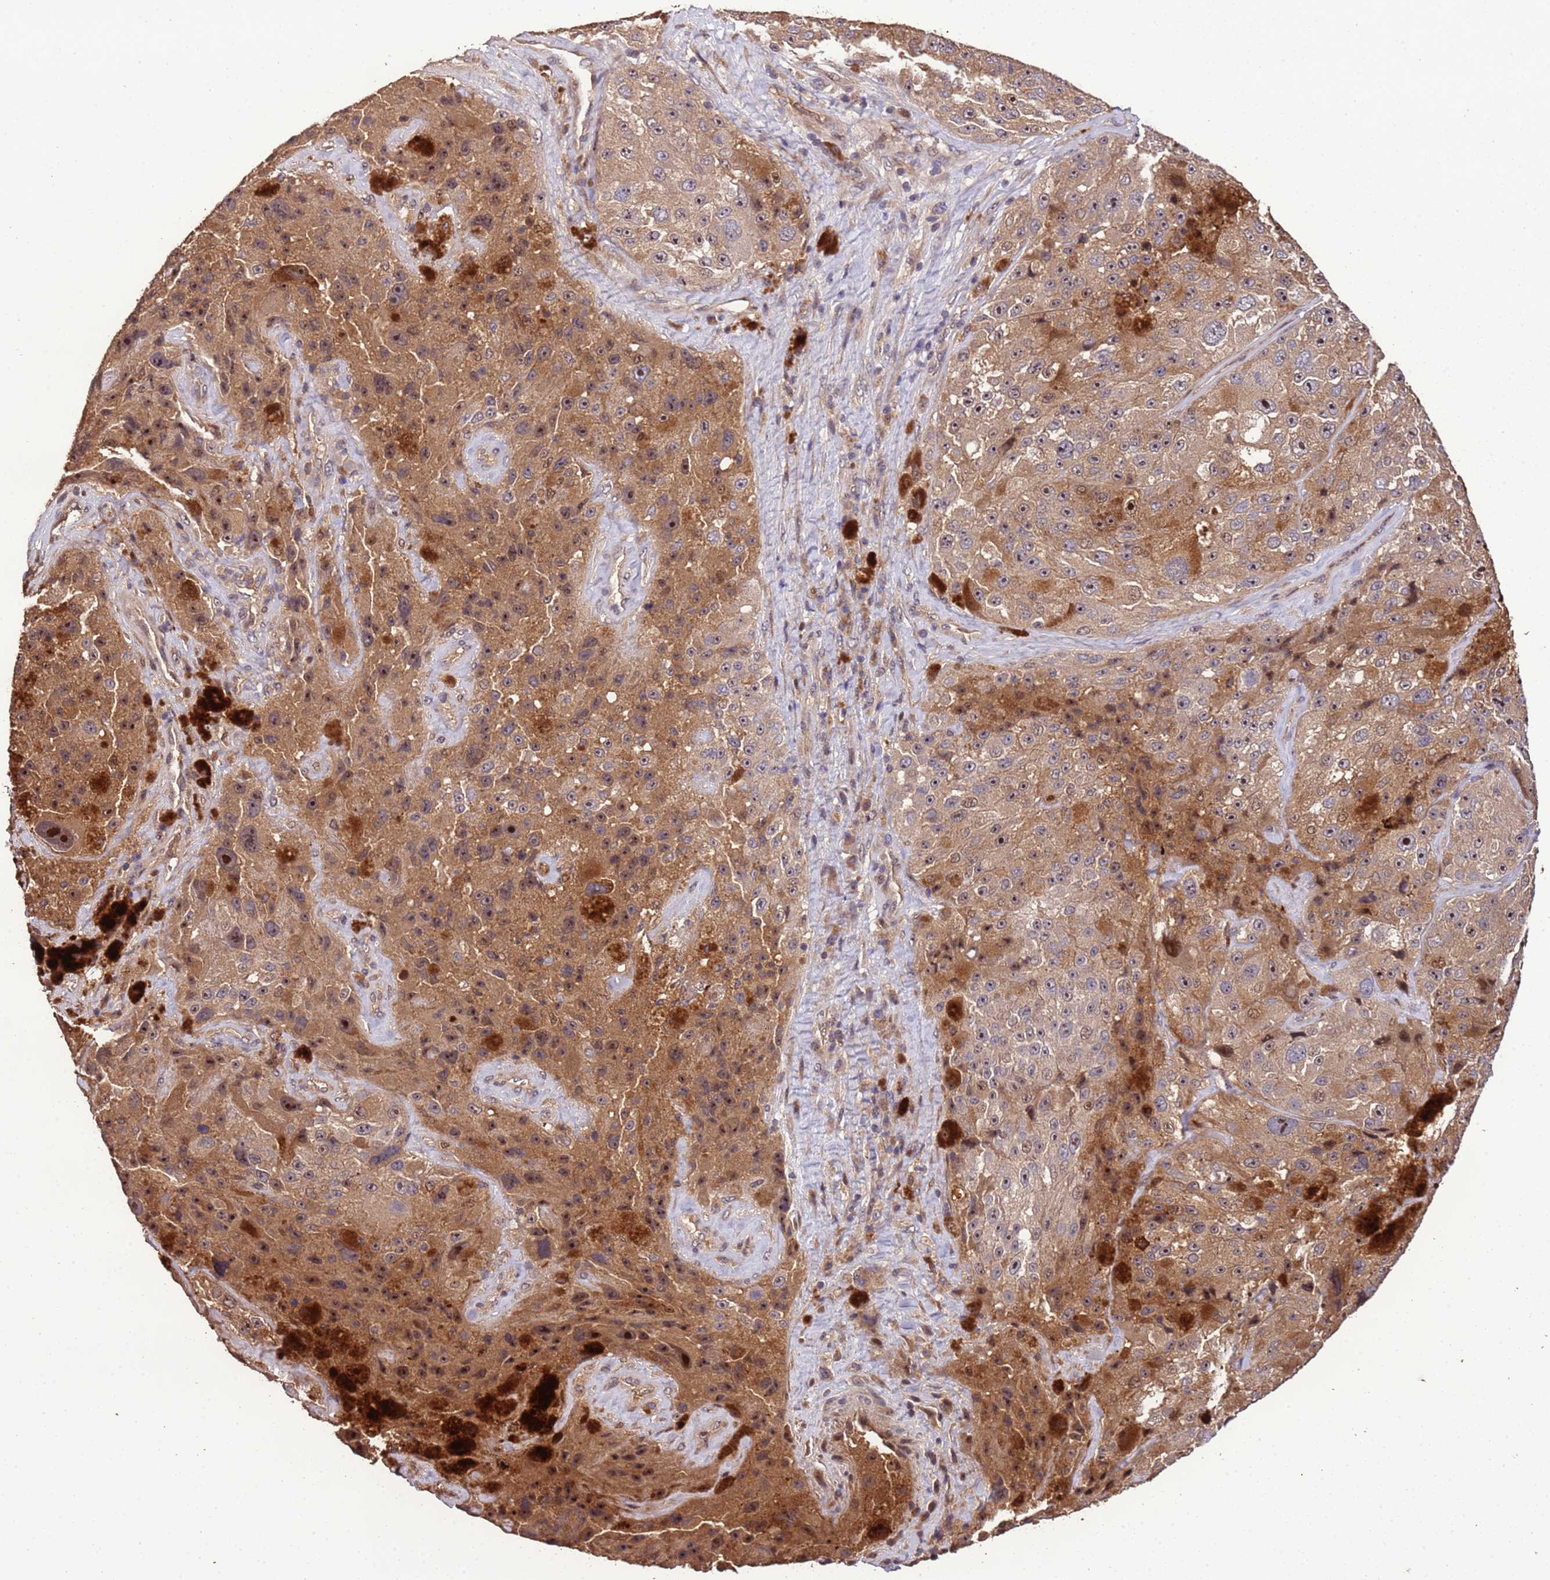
{"staining": {"intensity": "moderate", "quantity": ">75%", "location": "cytoplasmic/membranous,nuclear"}, "tissue": "melanoma", "cell_type": "Tumor cells", "image_type": "cancer", "snomed": [{"axis": "morphology", "description": "Malignant melanoma, Metastatic site"}, {"axis": "topography", "description": "Lymph node"}], "caption": "This is an image of IHC staining of malignant melanoma (metastatic site), which shows moderate expression in the cytoplasmic/membranous and nuclear of tumor cells.", "gene": "CCDC184", "patient": {"sex": "male", "age": 62}}